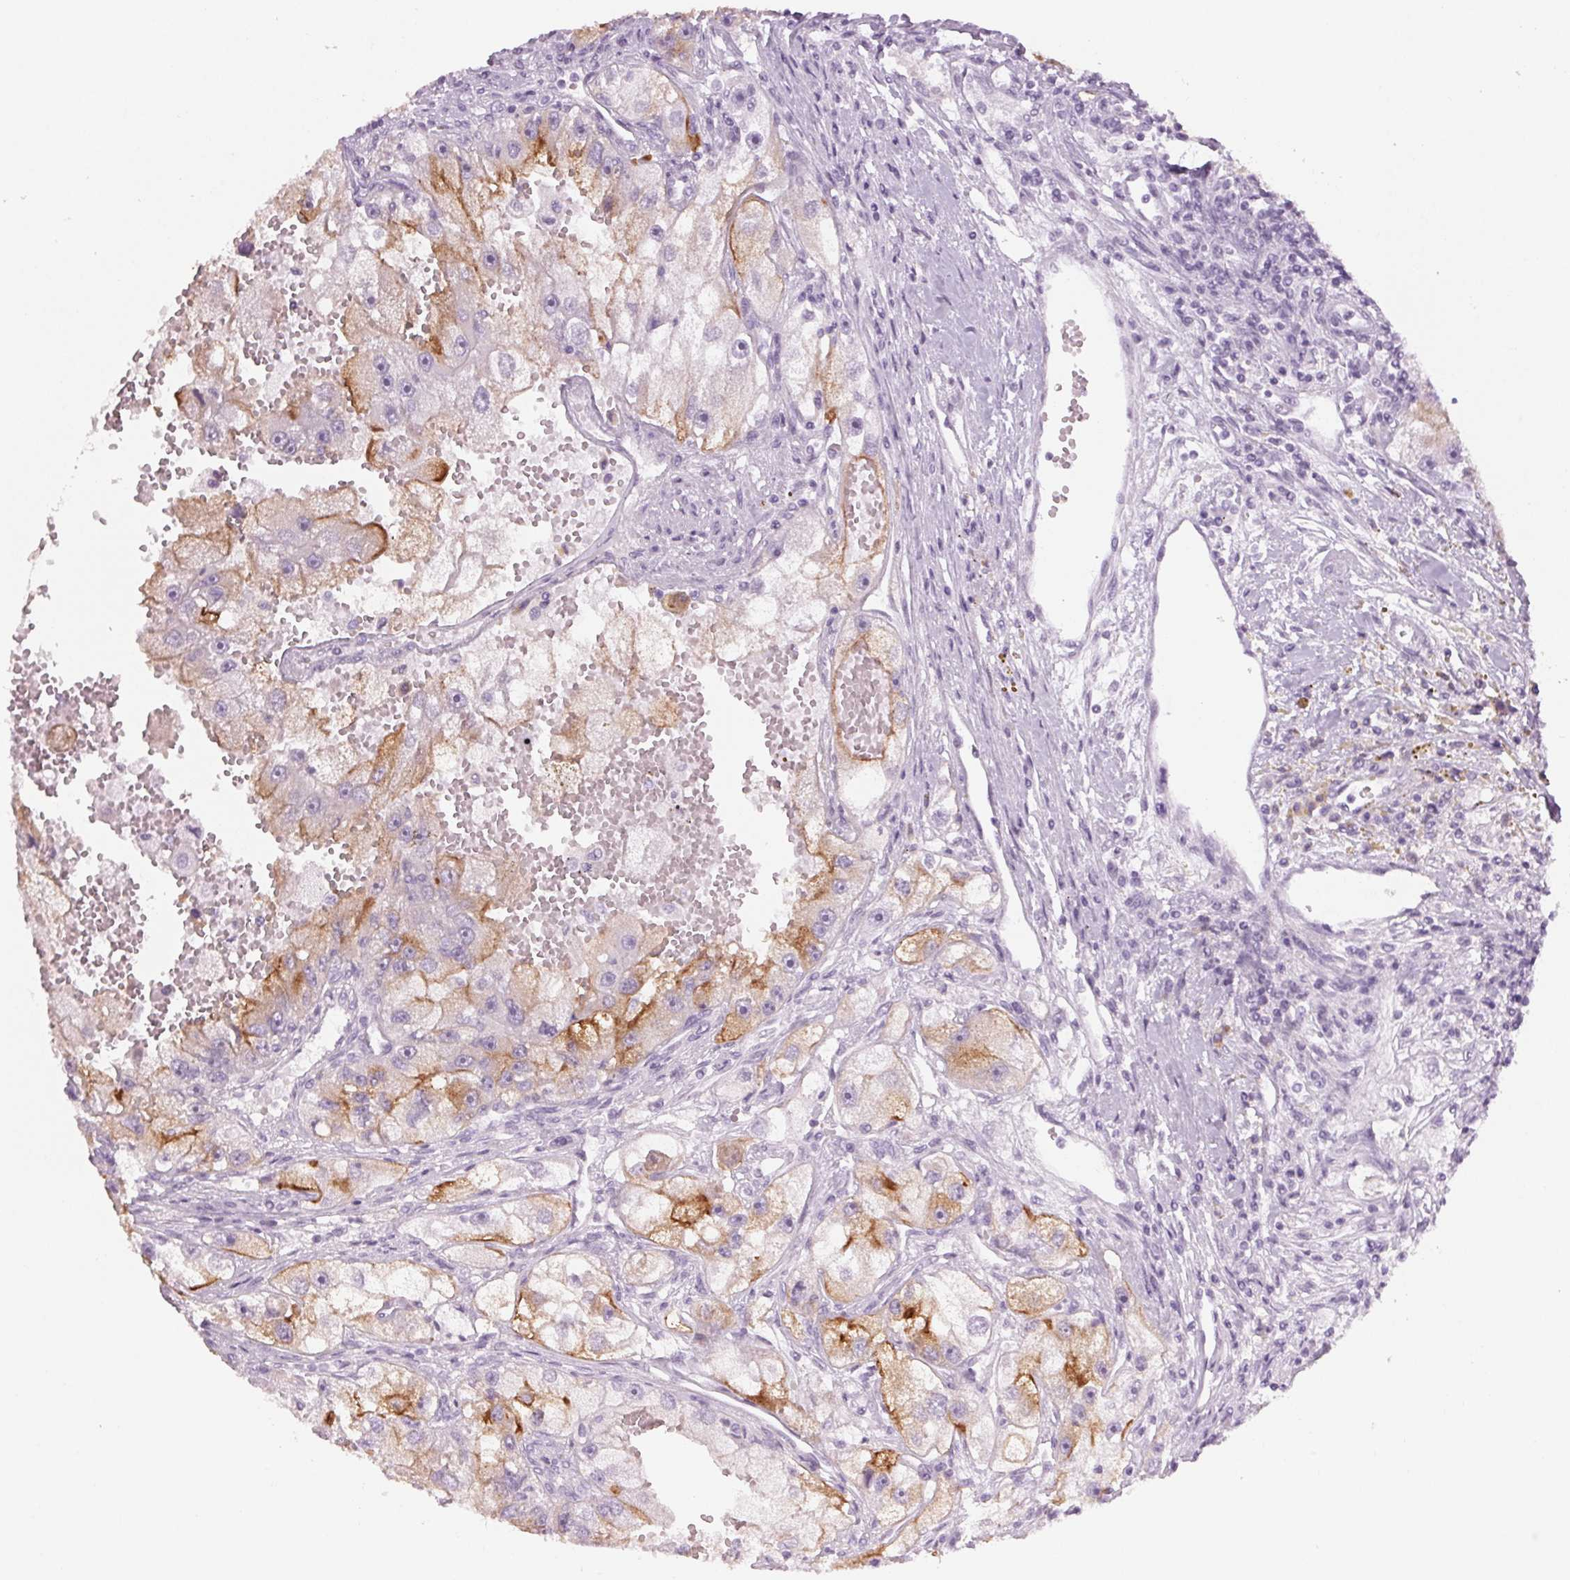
{"staining": {"intensity": "moderate", "quantity": "<25%", "location": "cytoplasmic/membranous"}, "tissue": "renal cancer", "cell_type": "Tumor cells", "image_type": "cancer", "snomed": [{"axis": "morphology", "description": "Adenocarcinoma, NOS"}, {"axis": "topography", "description": "Kidney"}], "caption": "This histopathology image demonstrates IHC staining of human renal adenocarcinoma, with low moderate cytoplasmic/membranous staining in approximately <25% of tumor cells.", "gene": "LRP2", "patient": {"sex": "male", "age": 63}}